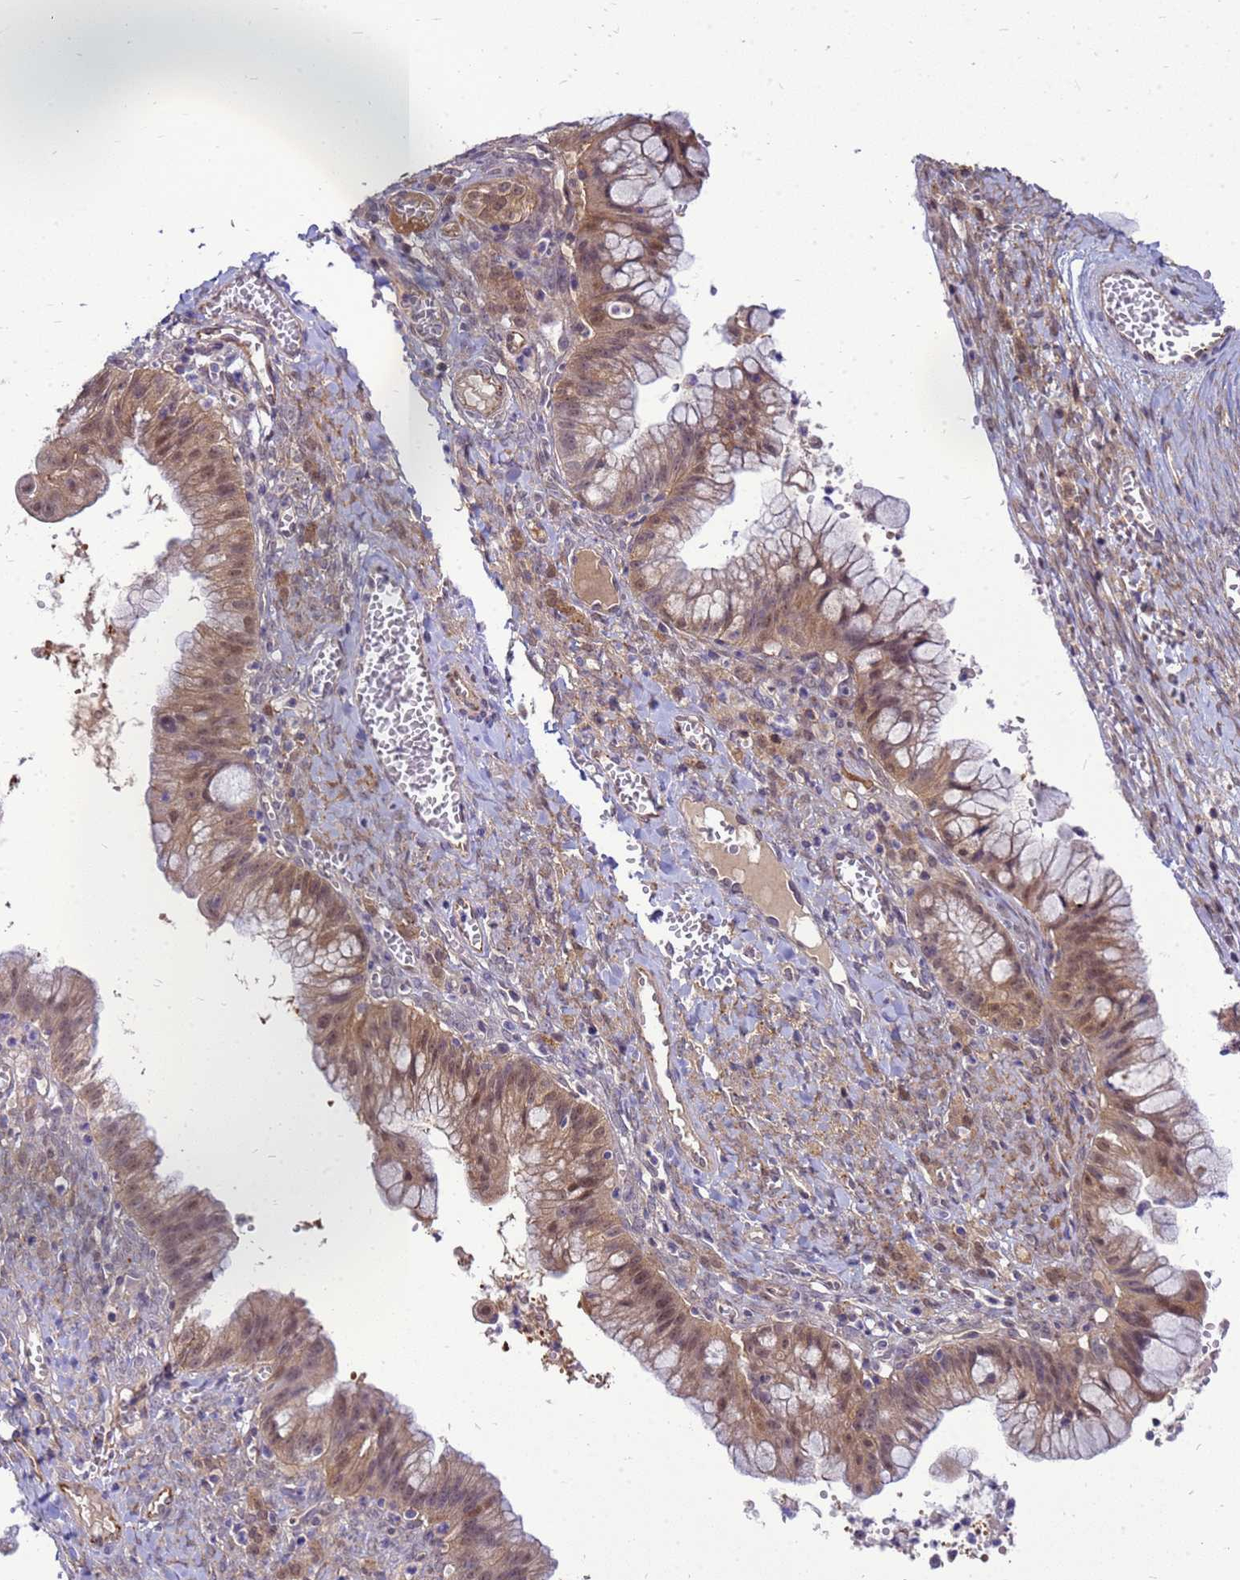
{"staining": {"intensity": "moderate", "quantity": ">75%", "location": "cytoplasmic/membranous"}, "tissue": "ovarian cancer", "cell_type": "Tumor cells", "image_type": "cancer", "snomed": [{"axis": "morphology", "description": "Cystadenocarcinoma, mucinous, NOS"}, {"axis": "topography", "description": "Ovary"}], "caption": "Approximately >75% of tumor cells in human ovarian cancer (mucinous cystadenocarcinoma) demonstrate moderate cytoplasmic/membranous protein positivity as visualized by brown immunohistochemical staining.", "gene": "ENOPH1", "patient": {"sex": "female", "age": 70}}